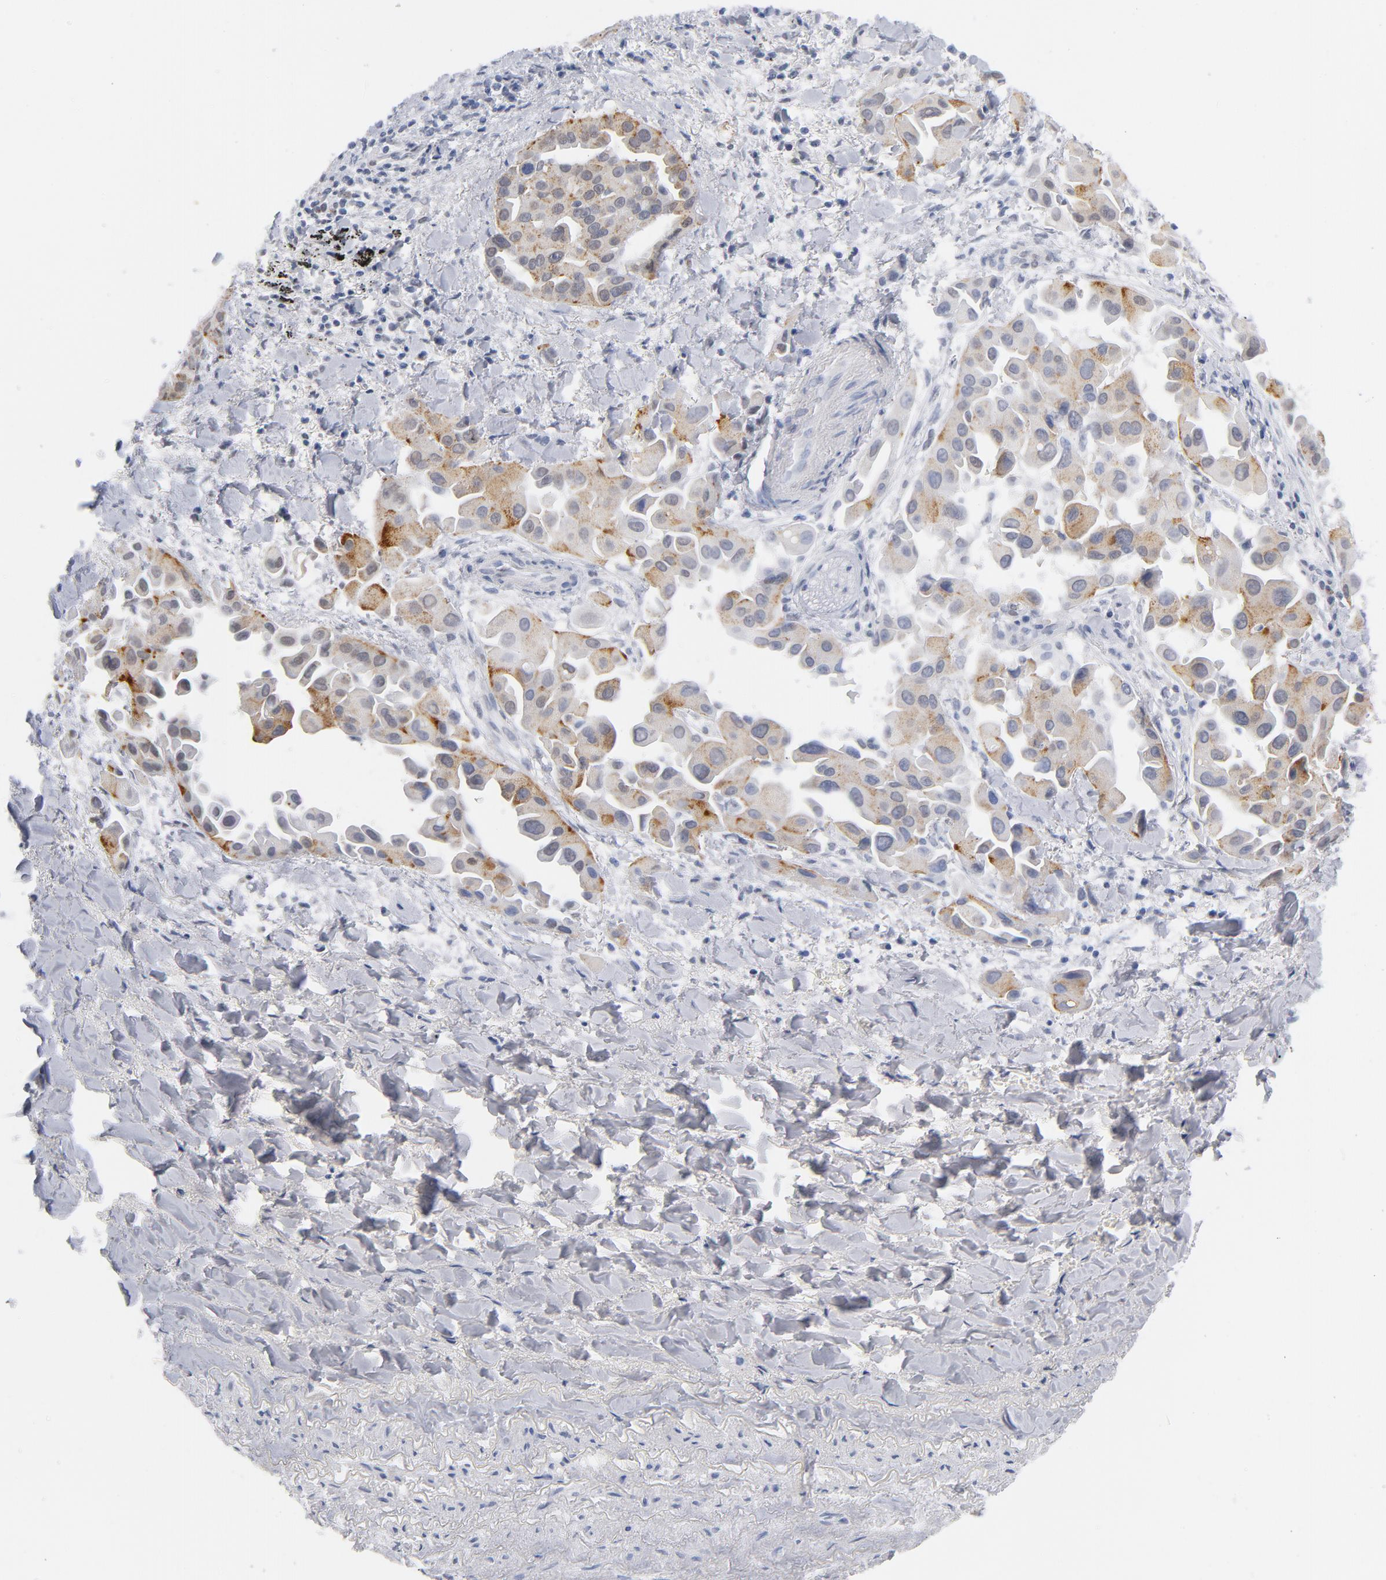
{"staining": {"intensity": "moderate", "quantity": "25%-75%", "location": "cytoplasmic/membranous"}, "tissue": "lung cancer", "cell_type": "Tumor cells", "image_type": "cancer", "snomed": [{"axis": "morphology", "description": "Normal tissue, NOS"}, {"axis": "morphology", "description": "Adenocarcinoma, NOS"}, {"axis": "topography", "description": "Bronchus"}], "caption": "An IHC image of neoplastic tissue is shown. Protein staining in brown highlights moderate cytoplasmic/membranous positivity in lung cancer within tumor cells.", "gene": "BAP1", "patient": {"sex": "male", "age": 68}}